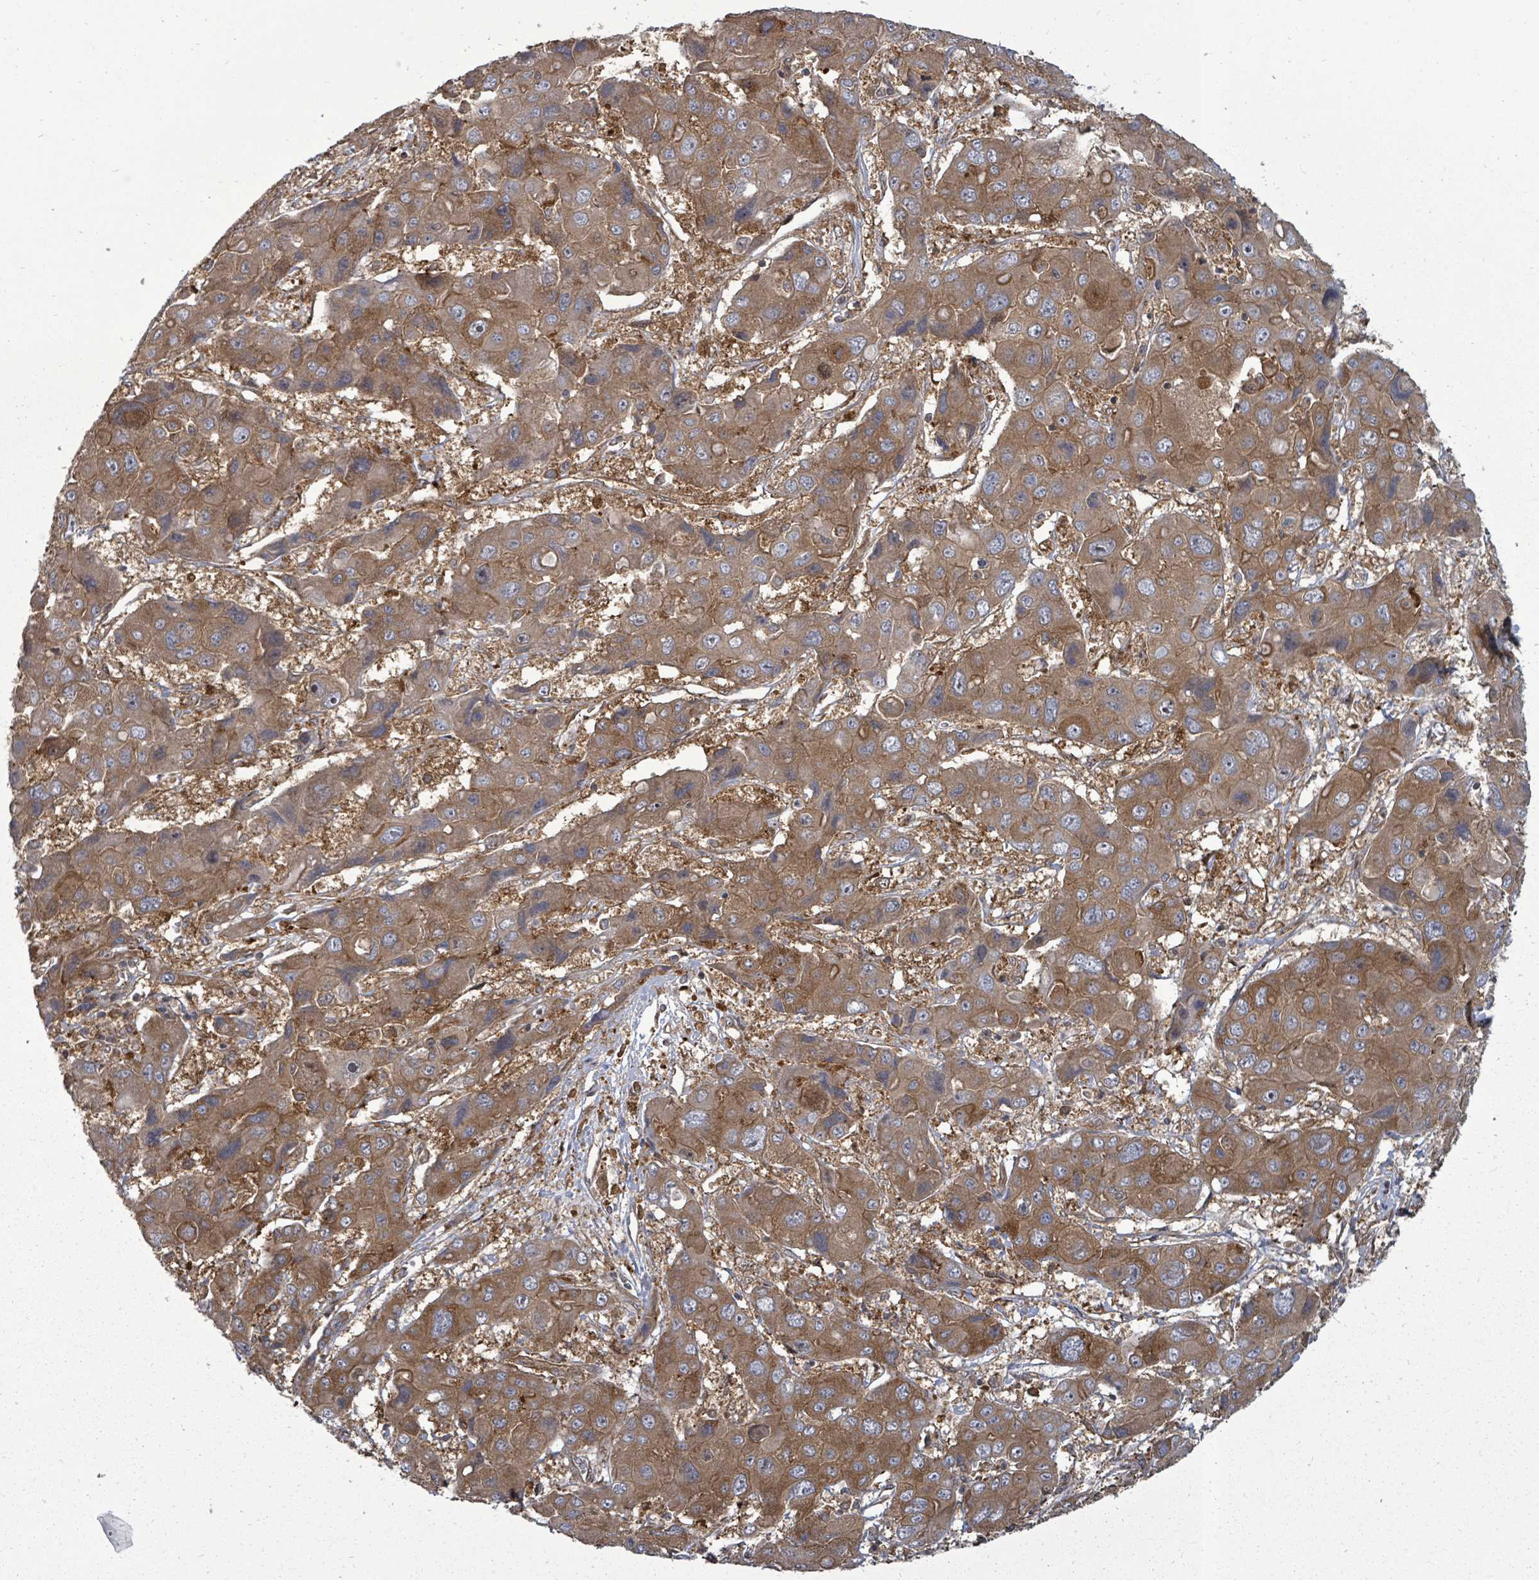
{"staining": {"intensity": "moderate", "quantity": ">75%", "location": "cytoplasmic/membranous"}, "tissue": "liver cancer", "cell_type": "Tumor cells", "image_type": "cancer", "snomed": [{"axis": "morphology", "description": "Cholangiocarcinoma"}, {"axis": "topography", "description": "Liver"}], "caption": "This micrograph demonstrates liver cholangiocarcinoma stained with immunohistochemistry to label a protein in brown. The cytoplasmic/membranous of tumor cells show moderate positivity for the protein. Nuclei are counter-stained blue.", "gene": "EIF3C", "patient": {"sex": "male", "age": 67}}